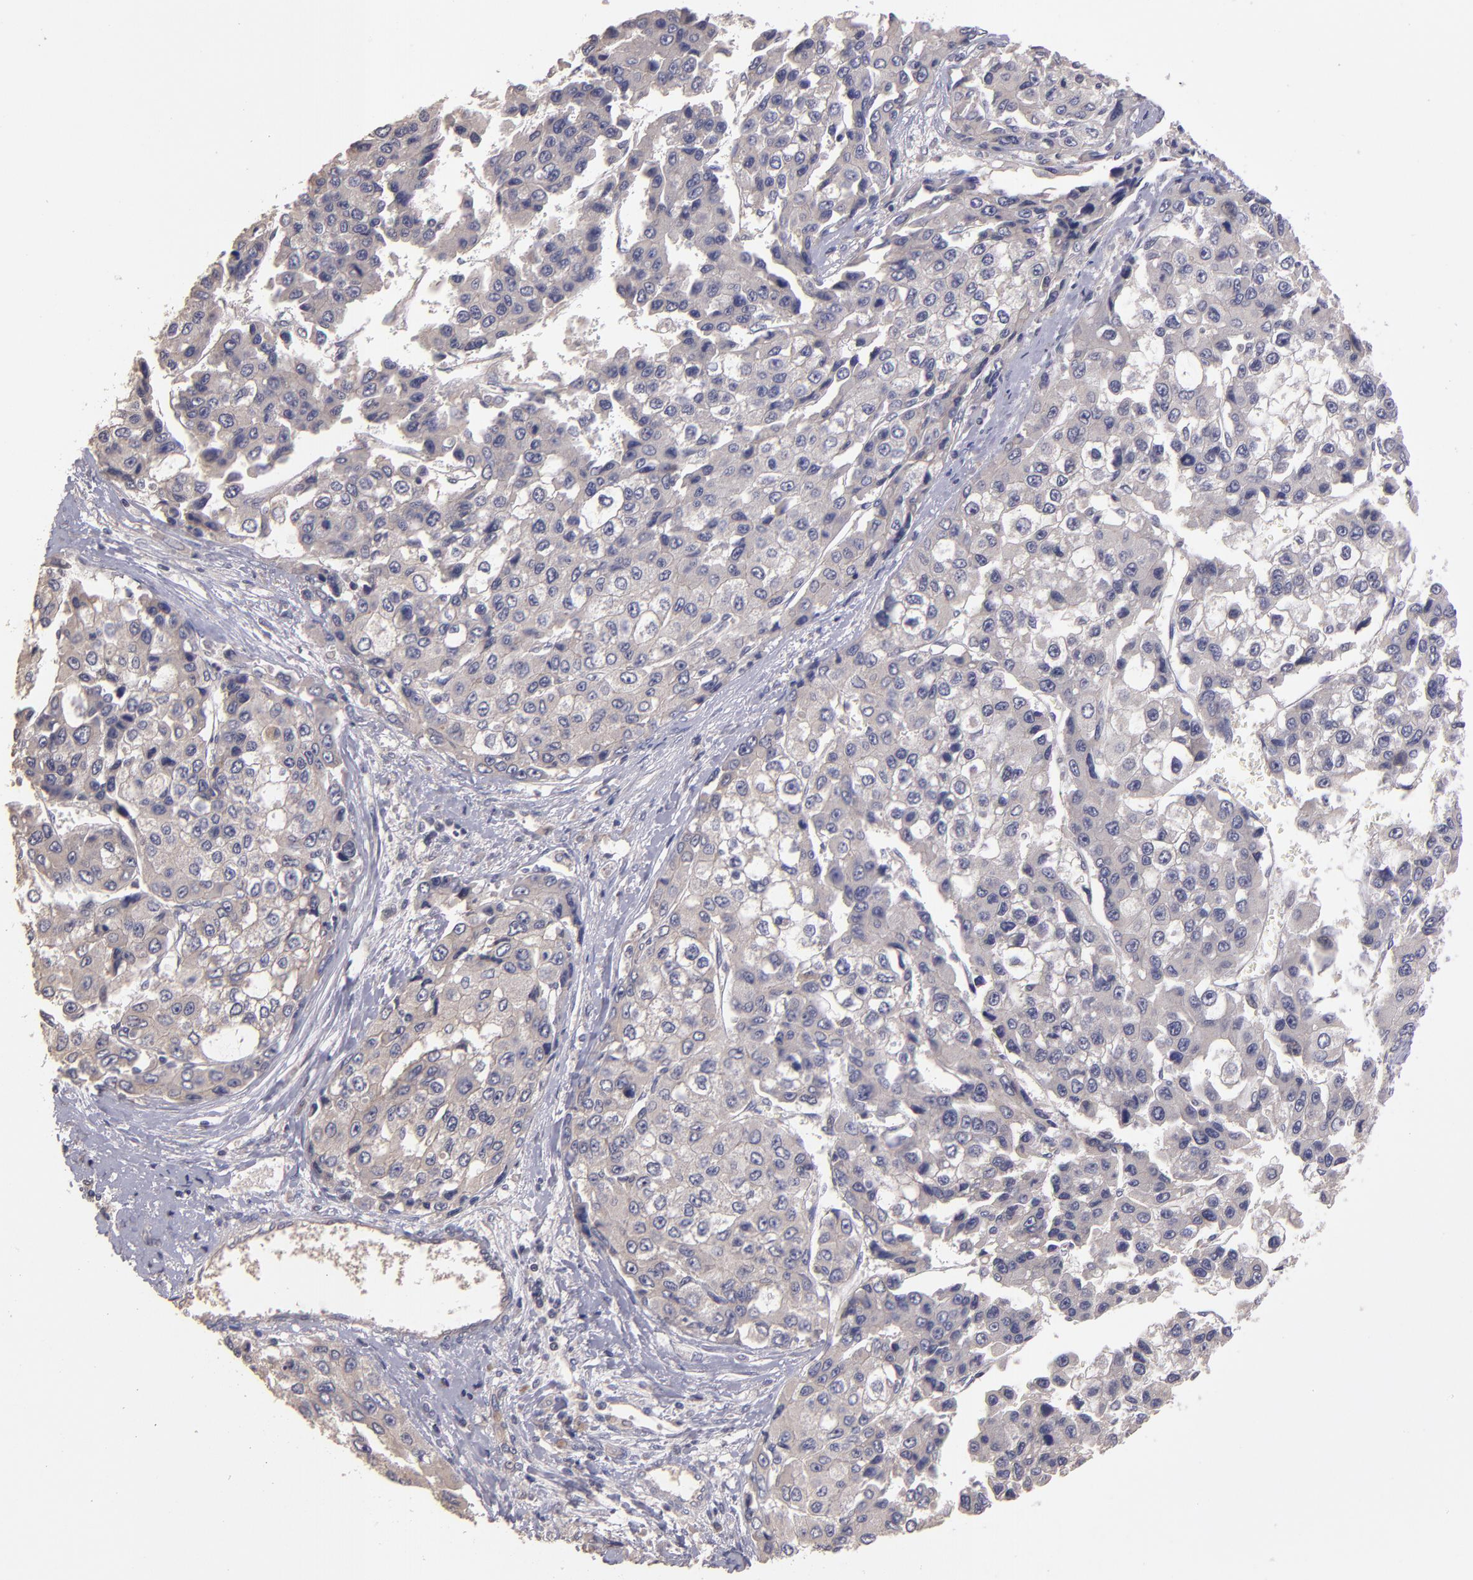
{"staining": {"intensity": "negative", "quantity": "none", "location": "none"}, "tissue": "liver cancer", "cell_type": "Tumor cells", "image_type": "cancer", "snomed": [{"axis": "morphology", "description": "Carcinoma, Hepatocellular, NOS"}, {"axis": "topography", "description": "Liver"}], "caption": "Immunohistochemistry photomicrograph of liver cancer stained for a protein (brown), which demonstrates no expression in tumor cells.", "gene": "GNAZ", "patient": {"sex": "female", "age": 66}}